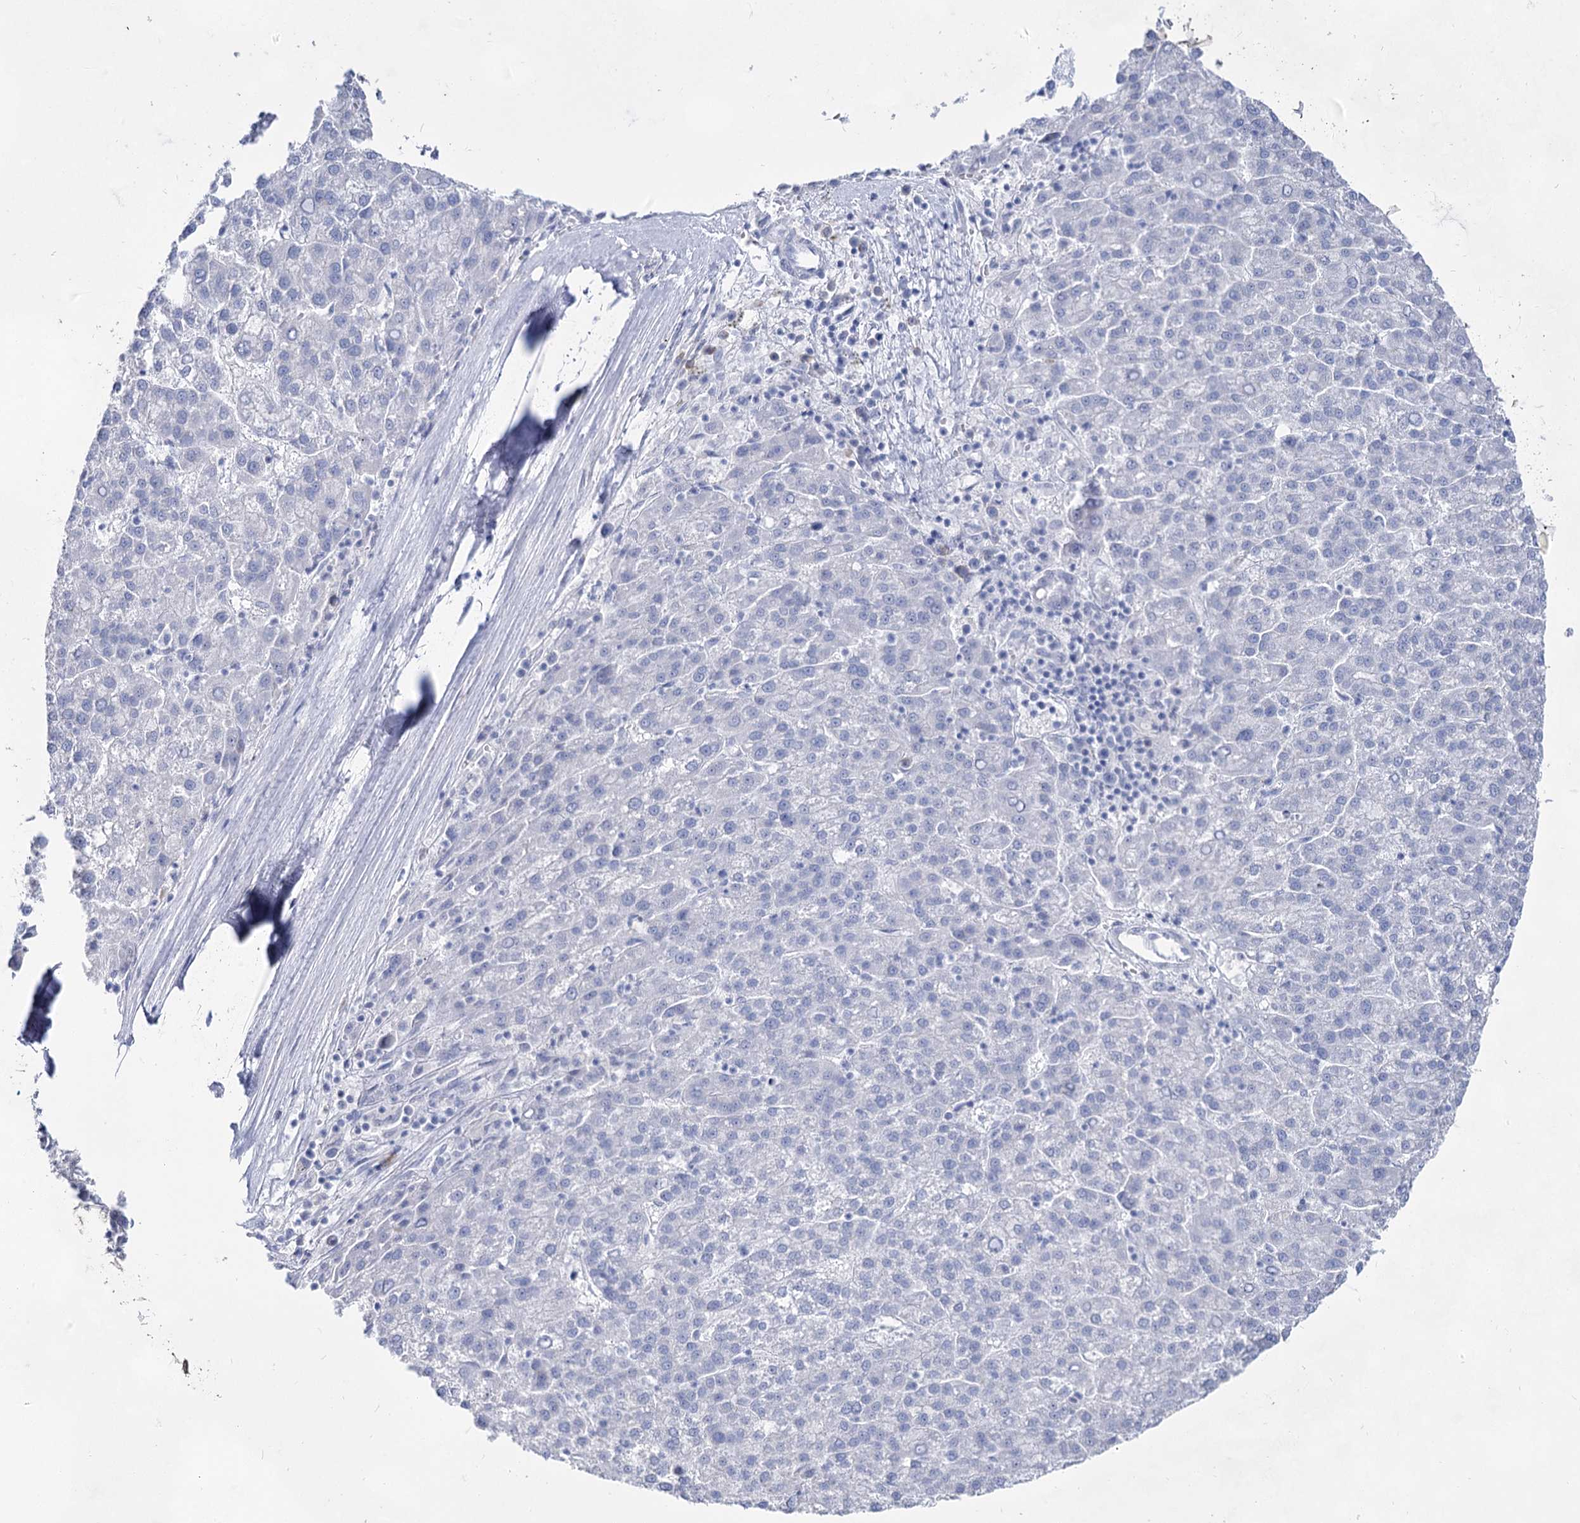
{"staining": {"intensity": "negative", "quantity": "none", "location": "none"}, "tissue": "liver cancer", "cell_type": "Tumor cells", "image_type": "cancer", "snomed": [{"axis": "morphology", "description": "Carcinoma, Hepatocellular, NOS"}, {"axis": "topography", "description": "Liver"}], "caption": "This is a photomicrograph of immunohistochemistry staining of liver cancer, which shows no staining in tumor cells.", "gene": "ACRV1", "patient": {"sex": "female", "age": 58}}